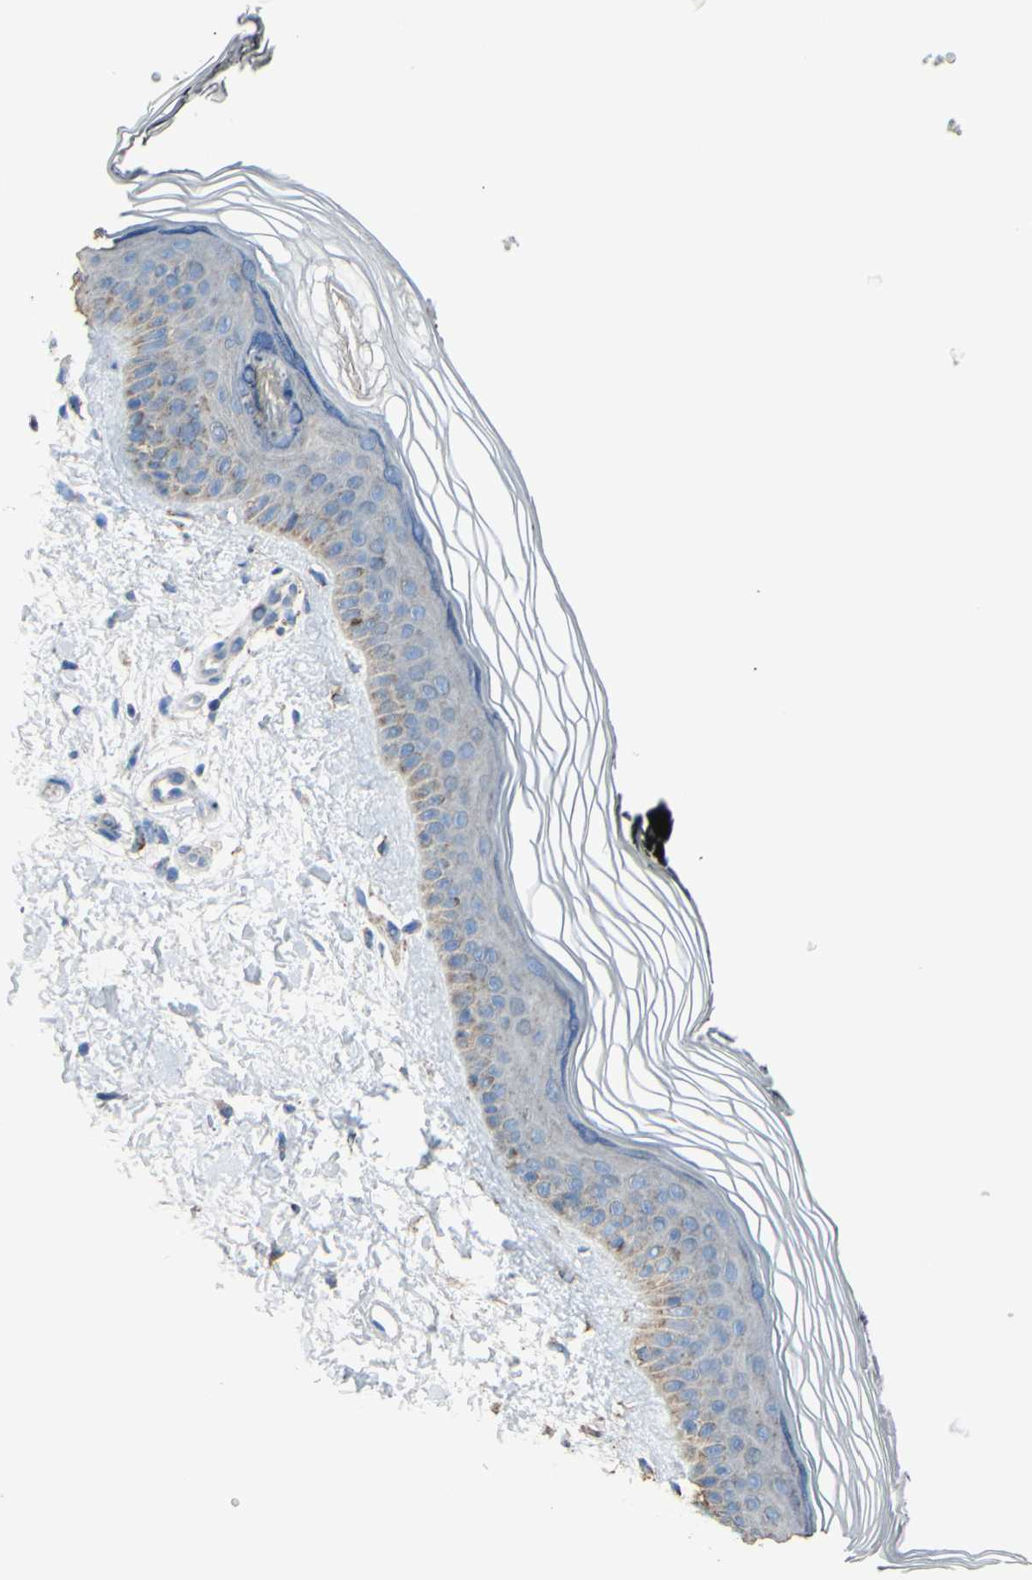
{"staining": {"intensity": "moderate", "quantity": "25%-75%", "location": "cytoplasmic/membranous"}, "tissue": "skin", "cell_type": "Fibroblasts", "image_type": "normal", "snomed": [{"axis": "morphology", "description": "Normal tissue, NOS"}, {"axis": "topography", "description": "Skin"}], "caption": "This micrograph displays IHC staining of unremarkable human skin, with medium moderate cytoplasmic/membranous staining in about 25%-75% of fibroblasts.", "gene": "CMKLR2", "patient": {"sex": "female", "age": 19}}